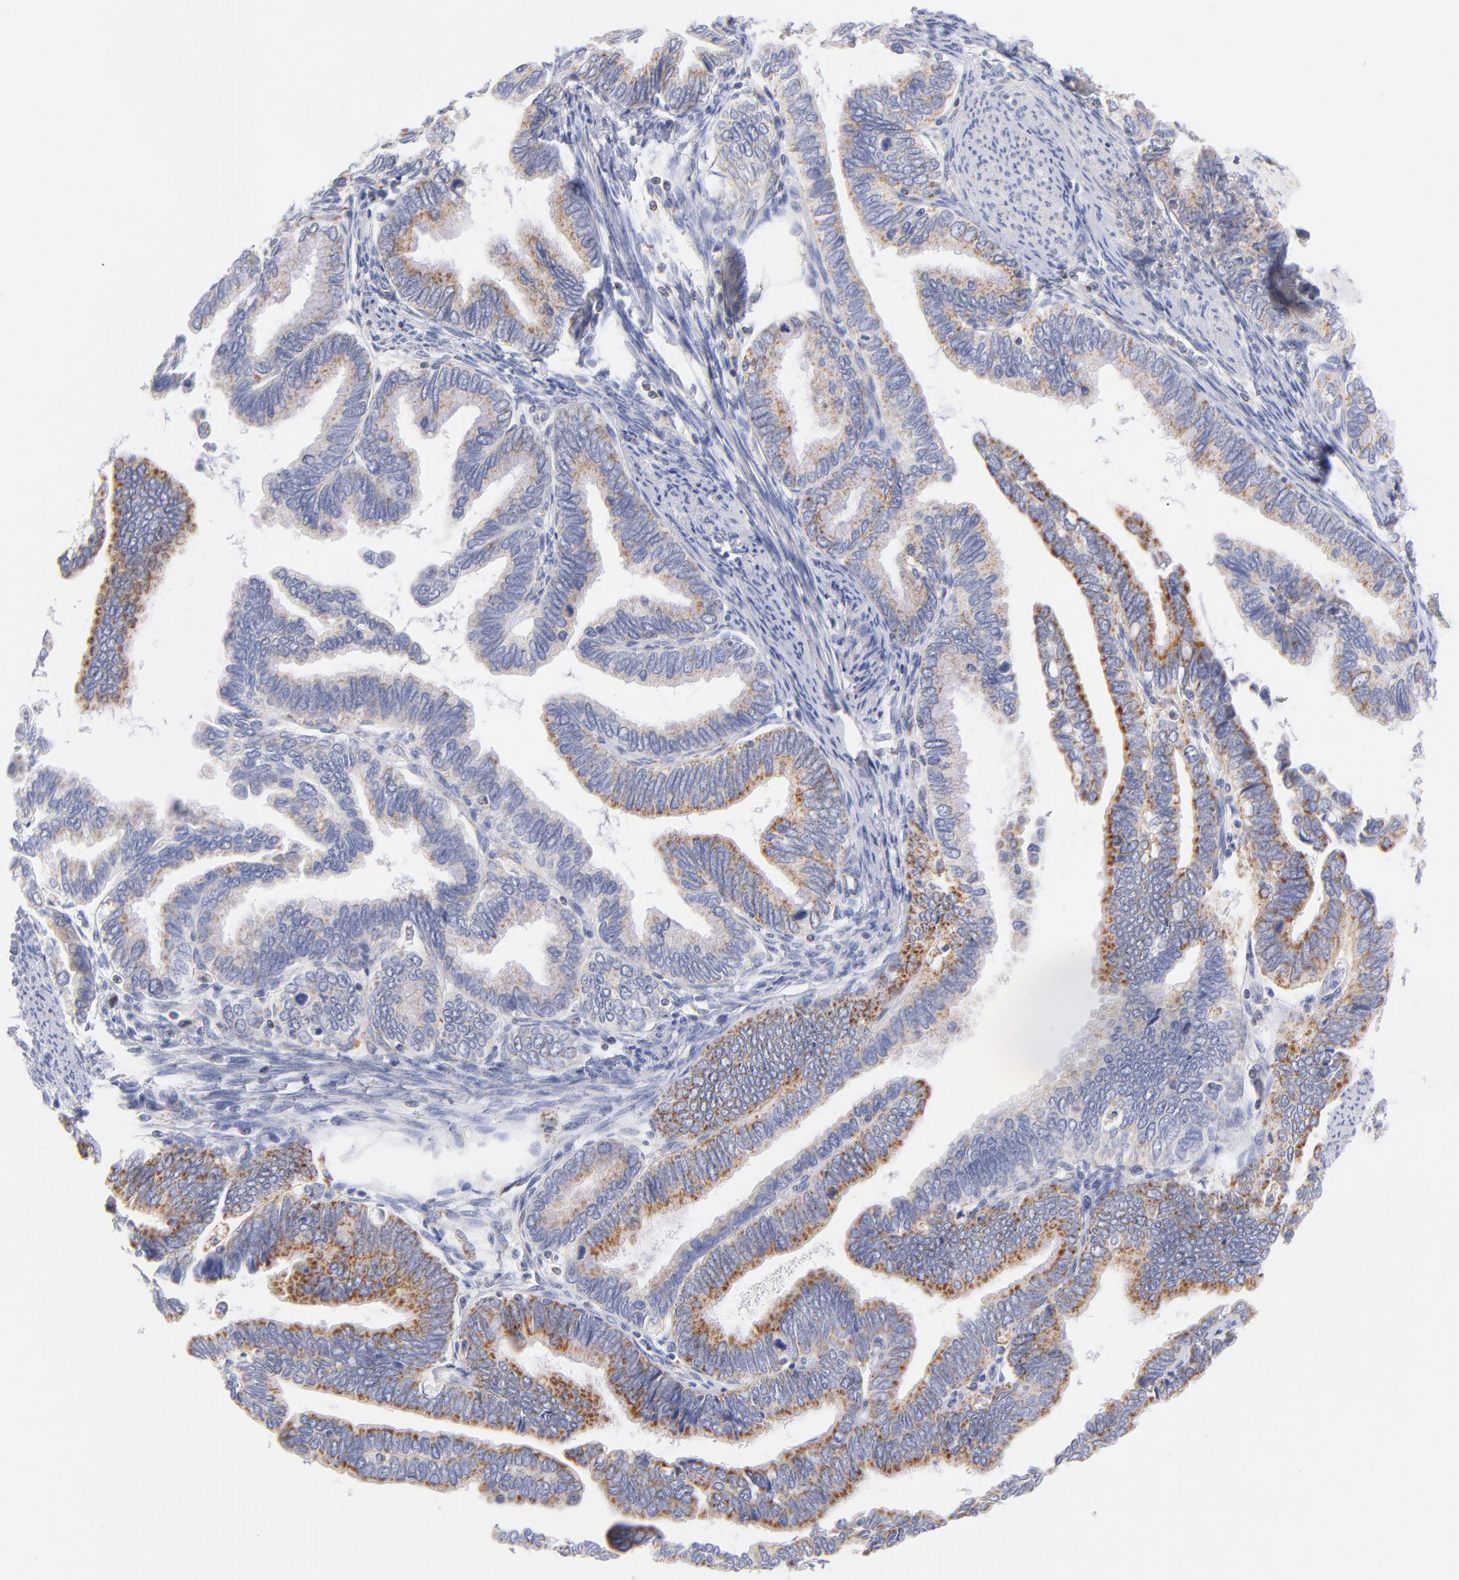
{"staining": {"intensity": "moderate", "quantity": ">75%", "location": "cytoplasmic/membranous"}, "tissue": "cervical cancer", "cell_type": "Tumor cells", "image_type": "cancer", "snomed": [{"axis": "morphology", "description": "Adenocarcinoma, NOS"}, {"axis": "topography", "description": "Cervix"}], "caption": "This is a photomicrograph of immunohistochemistry (IHC) staining of adenocarcinoma (cervical), which shows moderate staining in the cytoplasmic/membranous of tumor cells.", "gene": "AIFM1", "patient": {"sex": "female", "age": 49}}